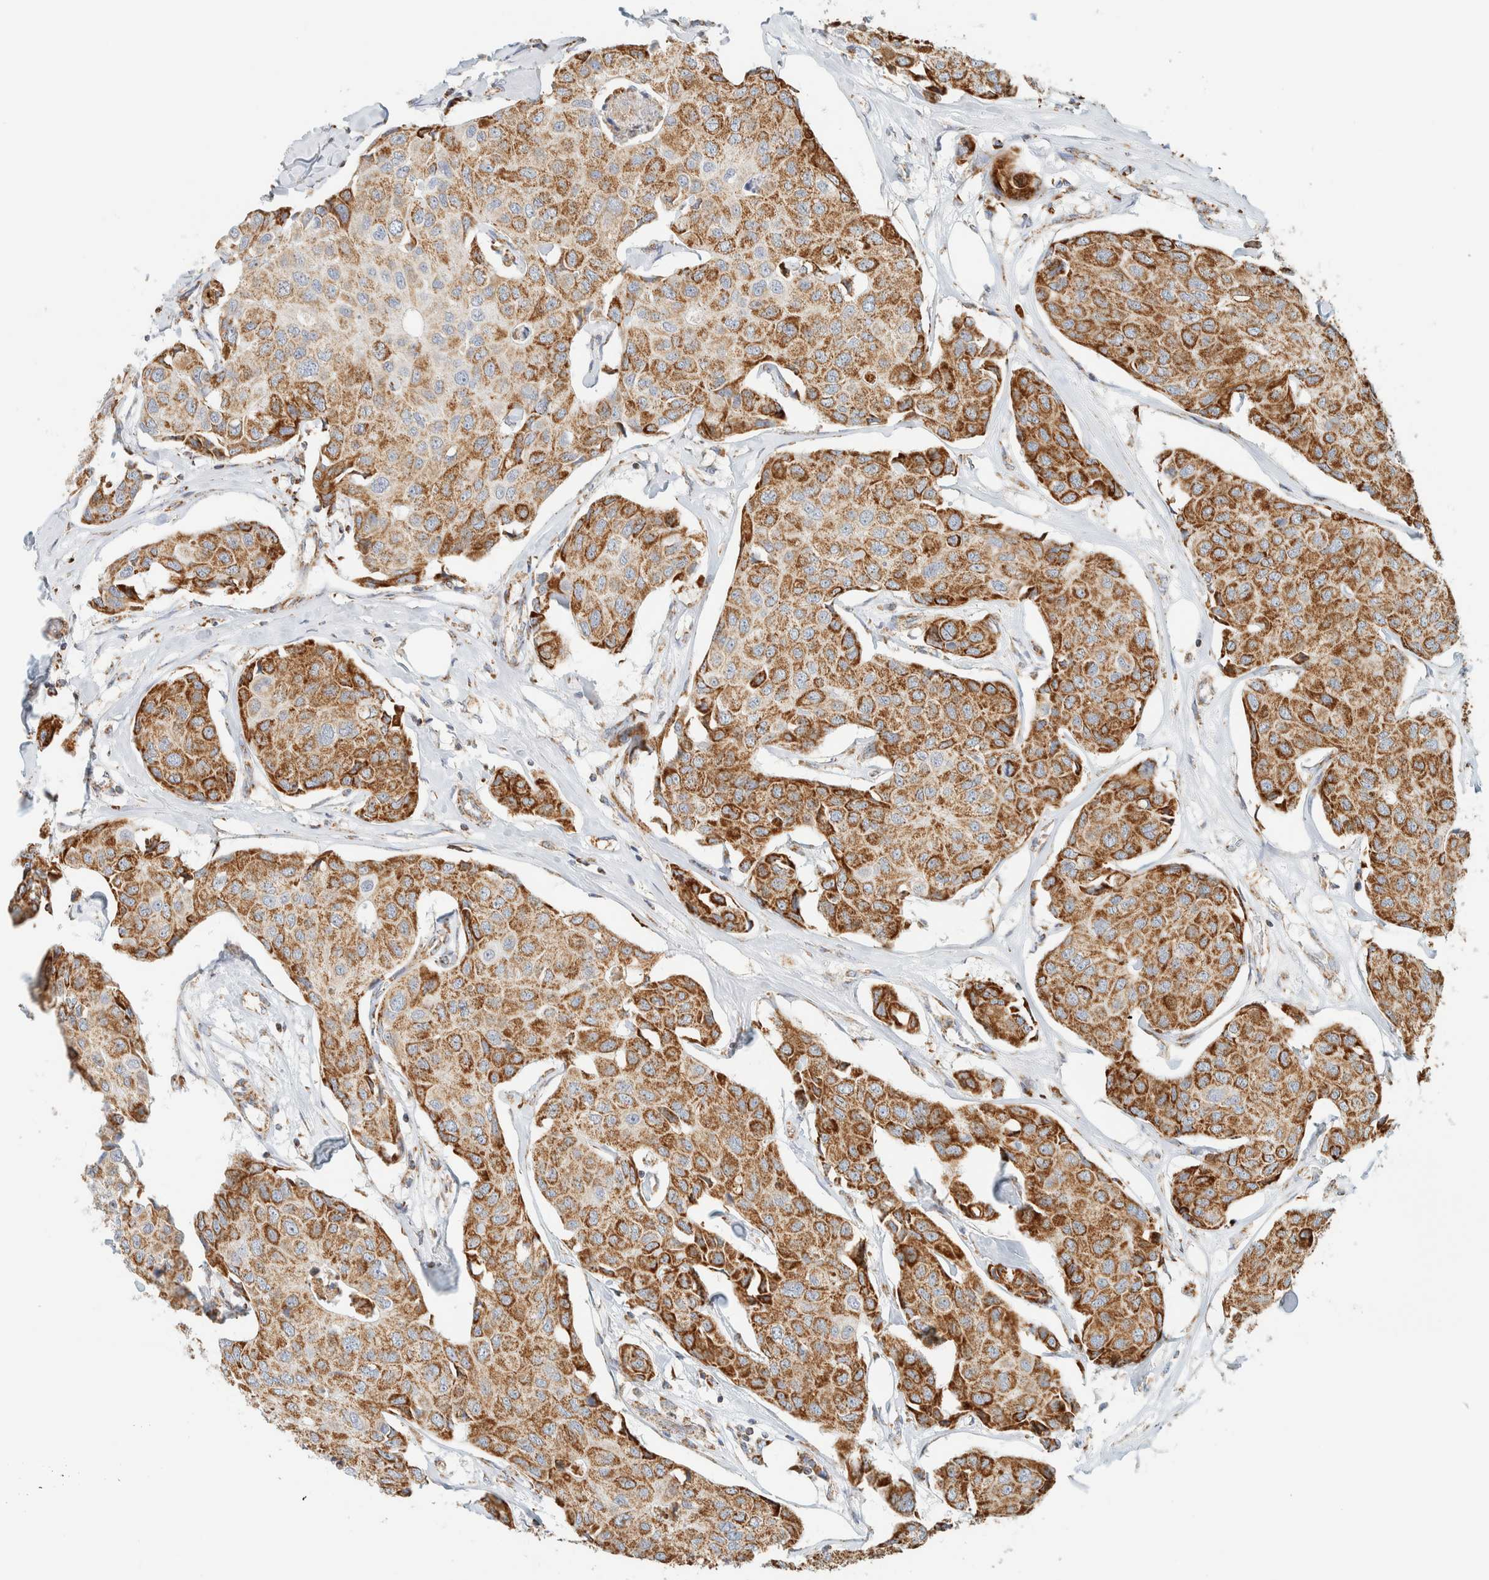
{"staining": {"intensity": "strong", "quantity": ">75%", "location": "cytoplasmic/membranous"}, "tissue": "breast cancer", "cell_type": "Tumor cells", "image_type": "cancer", "snomed": [{"axis": "morphology", "description": "Duct carcinoma"}, {"axis": "topography", "description": "Breast"}], "caption": "The histopathology image reveals staining of breast intraductal carcinoma, revealing strong cytoplasmic/membranous protein expression (brown color) within tumor cells. Nuclei are stained in blue.", "gene": "KIFAP3", "patient": {"sex": "female", "age": 80}}